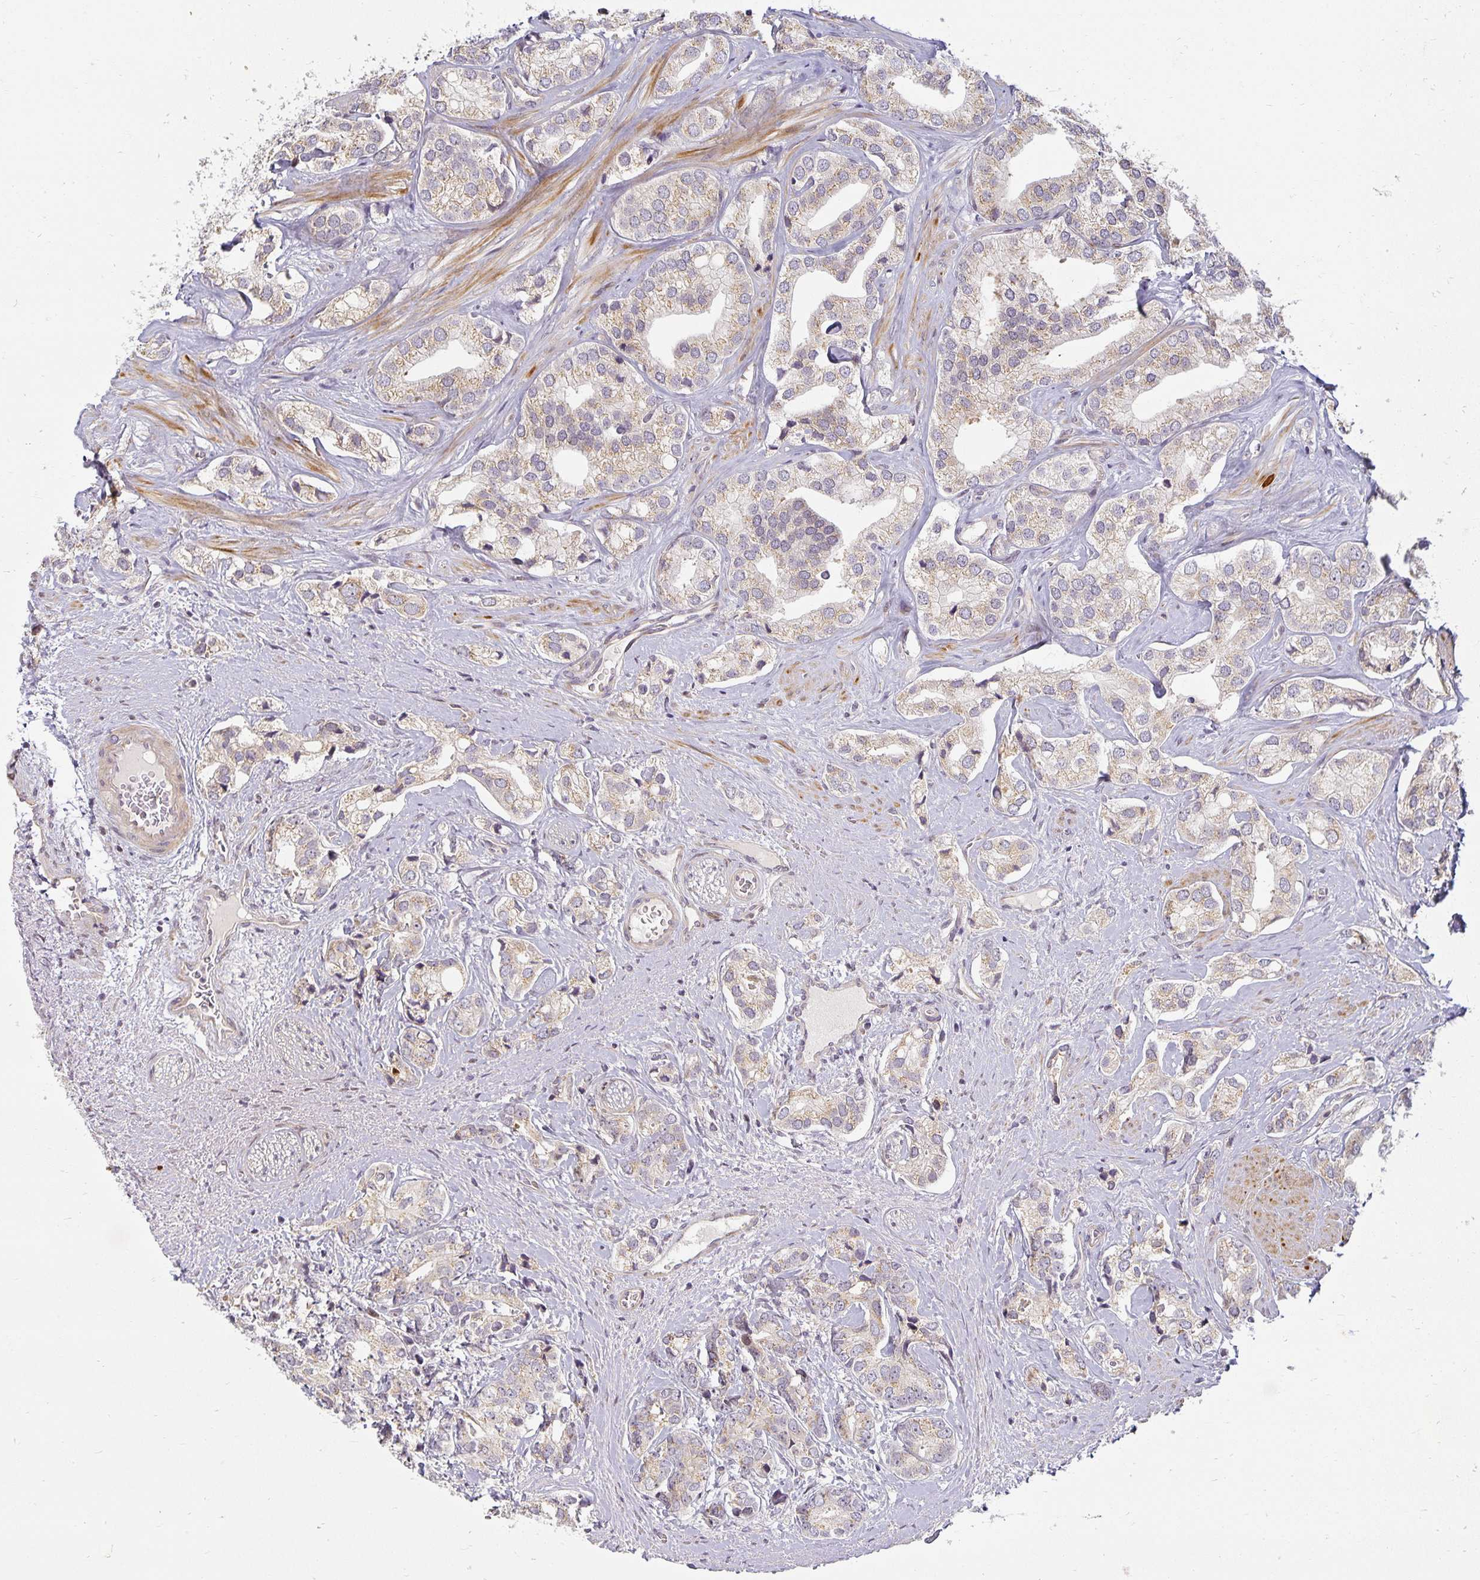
{"staining": {"intensity": "weak", "quantity": "25%-75%", "location": "cytoplasmic/membranous"}, "tissue": "prostate cancer", "cell_type": "Tumor cells", "image_type": "cancer", "snomed": [{"axis": "morphology", "description": "Adenocarcinoma, High grade"}, {"axis": "topography", "description": "Prostate"}], "caption": "A brown stain highlights weak cytoplasmic/membranous expression of a protein in human prostate cancer (high-grade adenocarcinoma) tumor cells.", "gene": "EHF", "patient": {"sex": "male", "age": 58}}